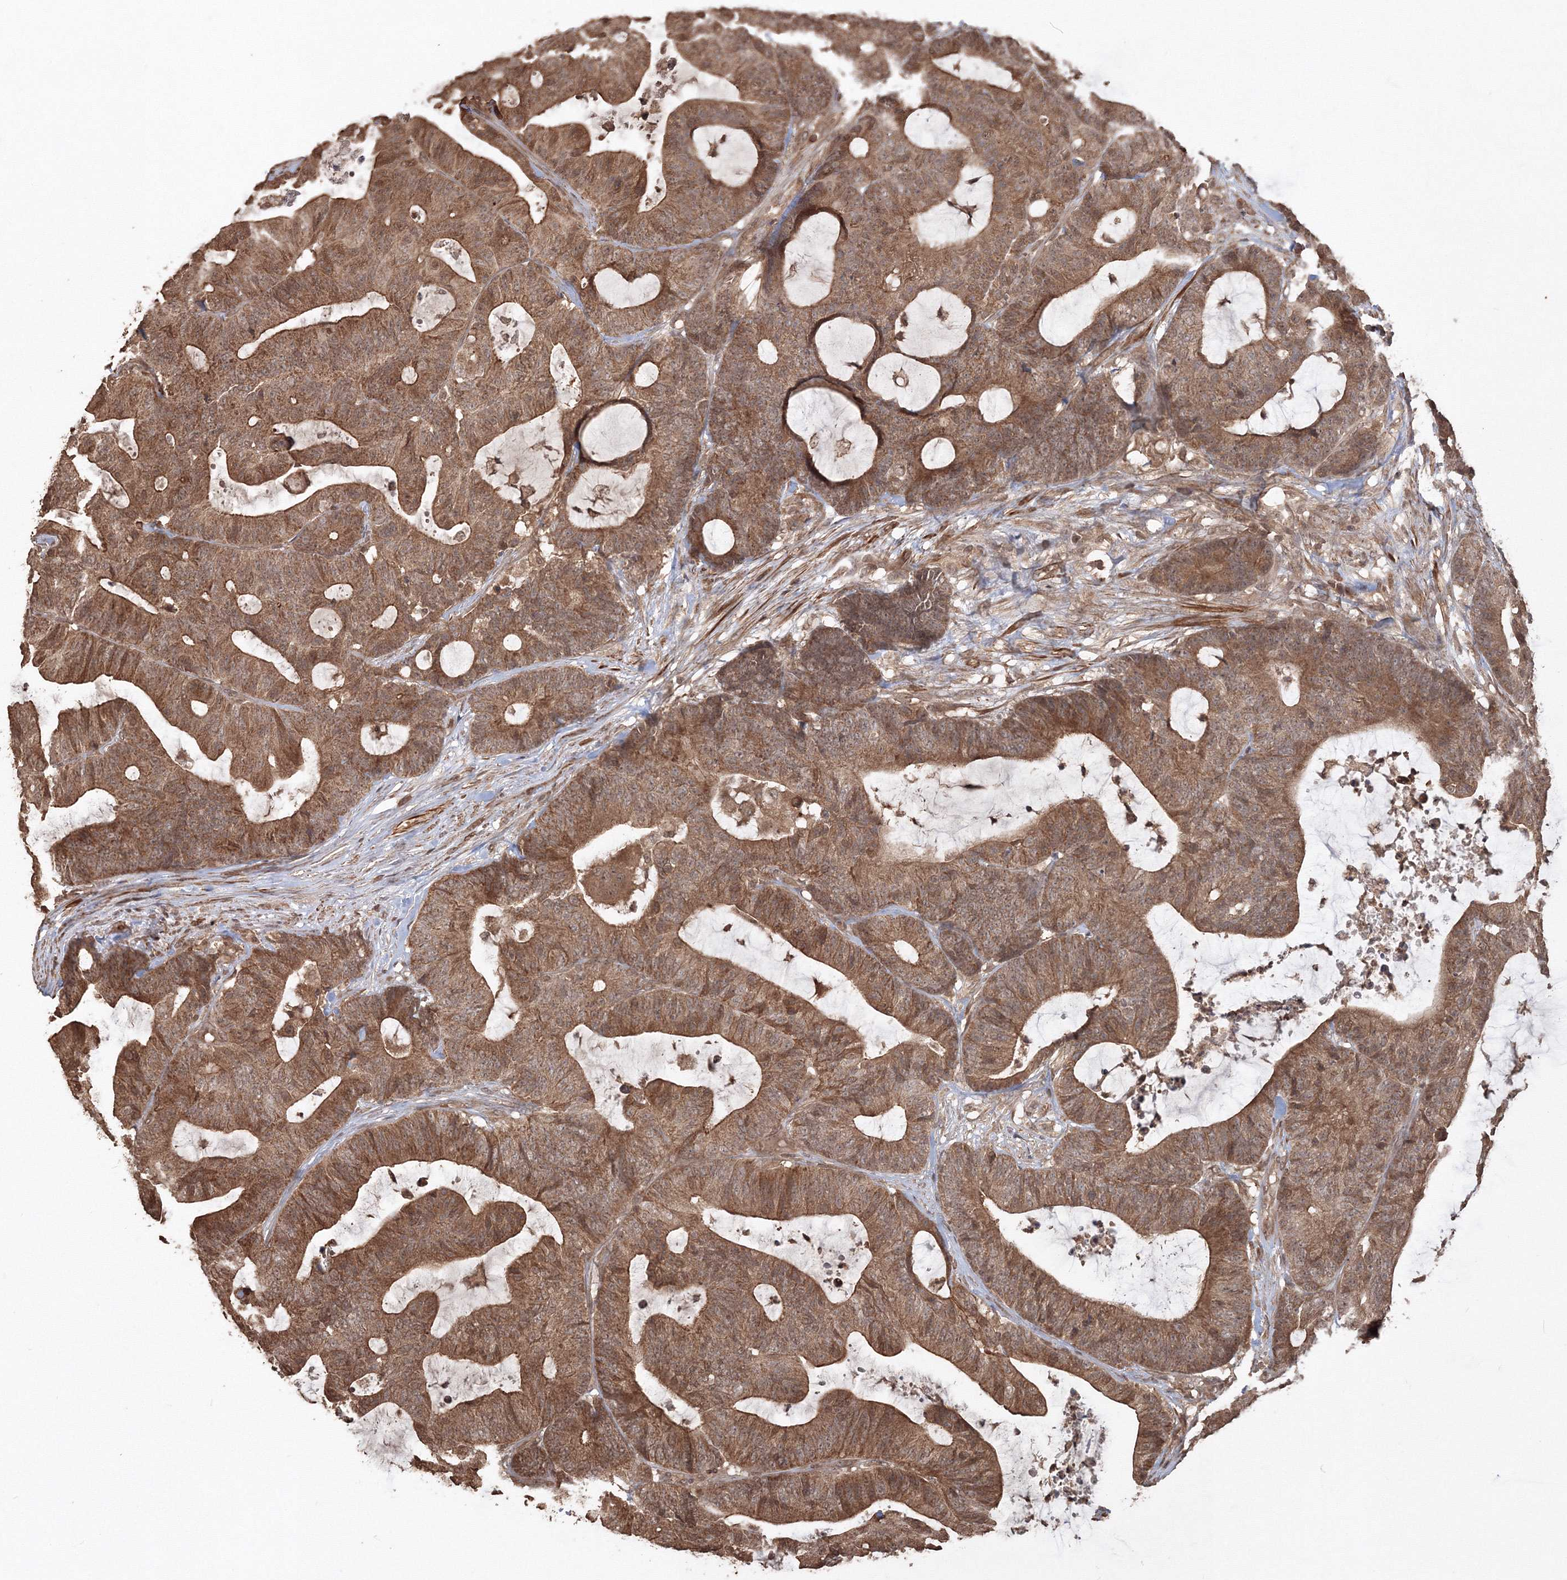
{"staining": {"intensity": "moderate", "quantity": ">75%", "location": "cytoplasmic/membranous"}, "tissue": "colorectal cancer", "cell_type": "Tumor cells", "image_type": "cancer", "snomed": [{"axis": "morphology", "description": "Adenocarcinoma, NOS"}, {"axis": "topography", "description": "Colon"}], "caption": "Immunohistochemistry of colorectal cancer demonstrates medium levels of moderate cytoplasmic/membranous staining in about >75% of tumor cells.", "gene": "CCDC122", "patient": {"sex": "female", "age": 84}}